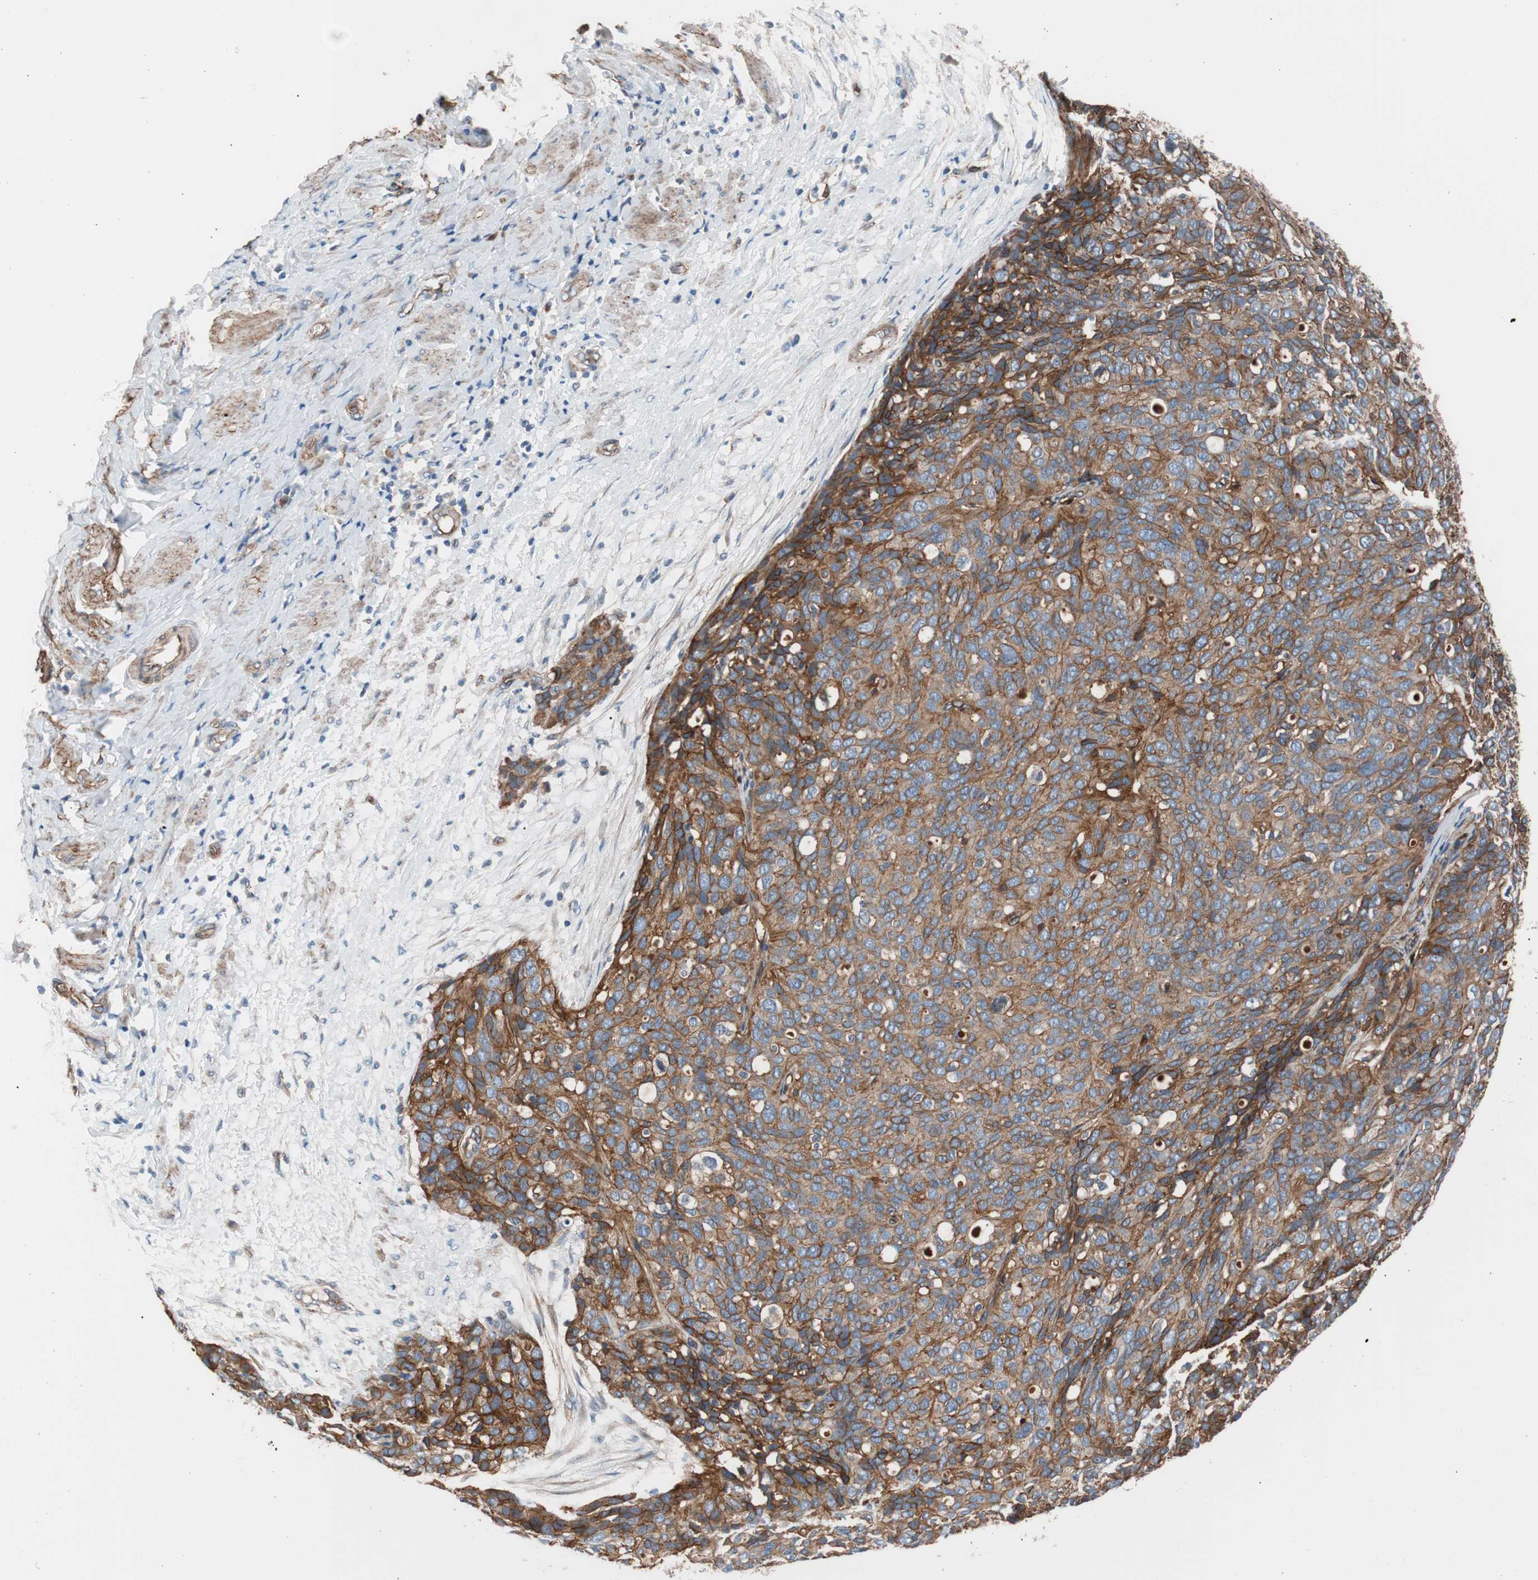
{"staining": {"intensity": "moderate", "quantity": ">75%", "location": "cytoplasmic/membranous"}, "tissue": "ovarian cancer", "cell_type": "Tumor cells", "image_type": "cancer", "snomed": [{"axis": "morphology", "description": "Carcinoma, endometroid"}, {"axis": "topography", "description": "Ovary"}], "caption": "Ovarian endometroid carcinoma stained with a protein marker exhibits moderate staining in tumor cells.", "gene": "SPINT1", "patient": {"sex": "female", "age": 60}}